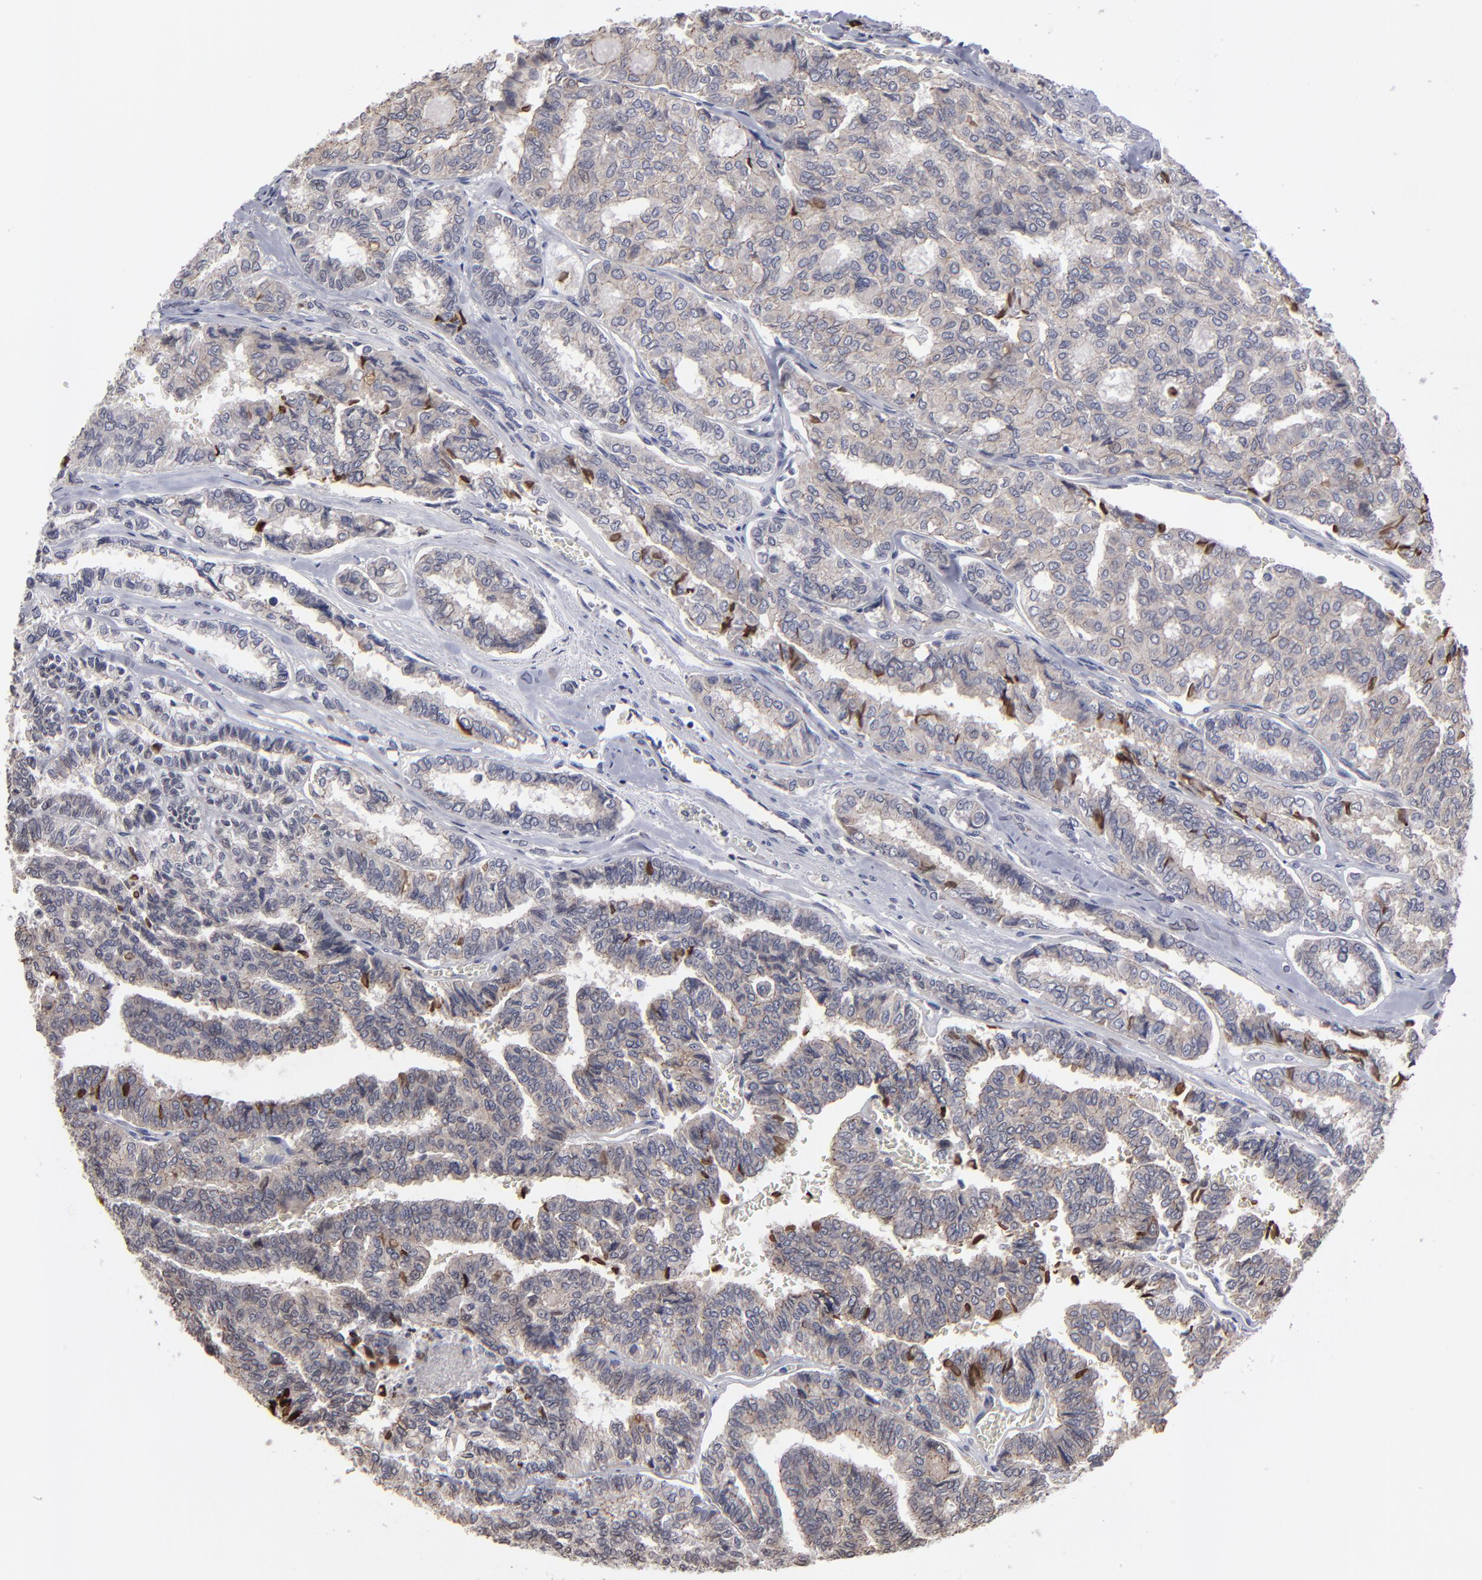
{"staining": {"intensity": "moderate", "quantity": ">75%", "location": "cytoplasmic/membranous"}, "tissue": "thyroid cancer", "cell_type": "Tumor cells", "image_type": "cancer", "snomed": [{"axis": "morphology", "description": "Papillary adenocarcinoma, NOS"}, {"axis": "topography", "description": "Thyroid gland"}], "caption": "Thyroid cancer stained with immunohistochemistry (IHC) demonstrates moderate cytoplasmic/membranous positivity in about >75% of tumor cells. (DAB (3,3'-diaminobenzidine) = brown stain, brightfield microscopy at high magnification).", "gene": "CEP97", "patient": {"sex": "female", "age": 35}}